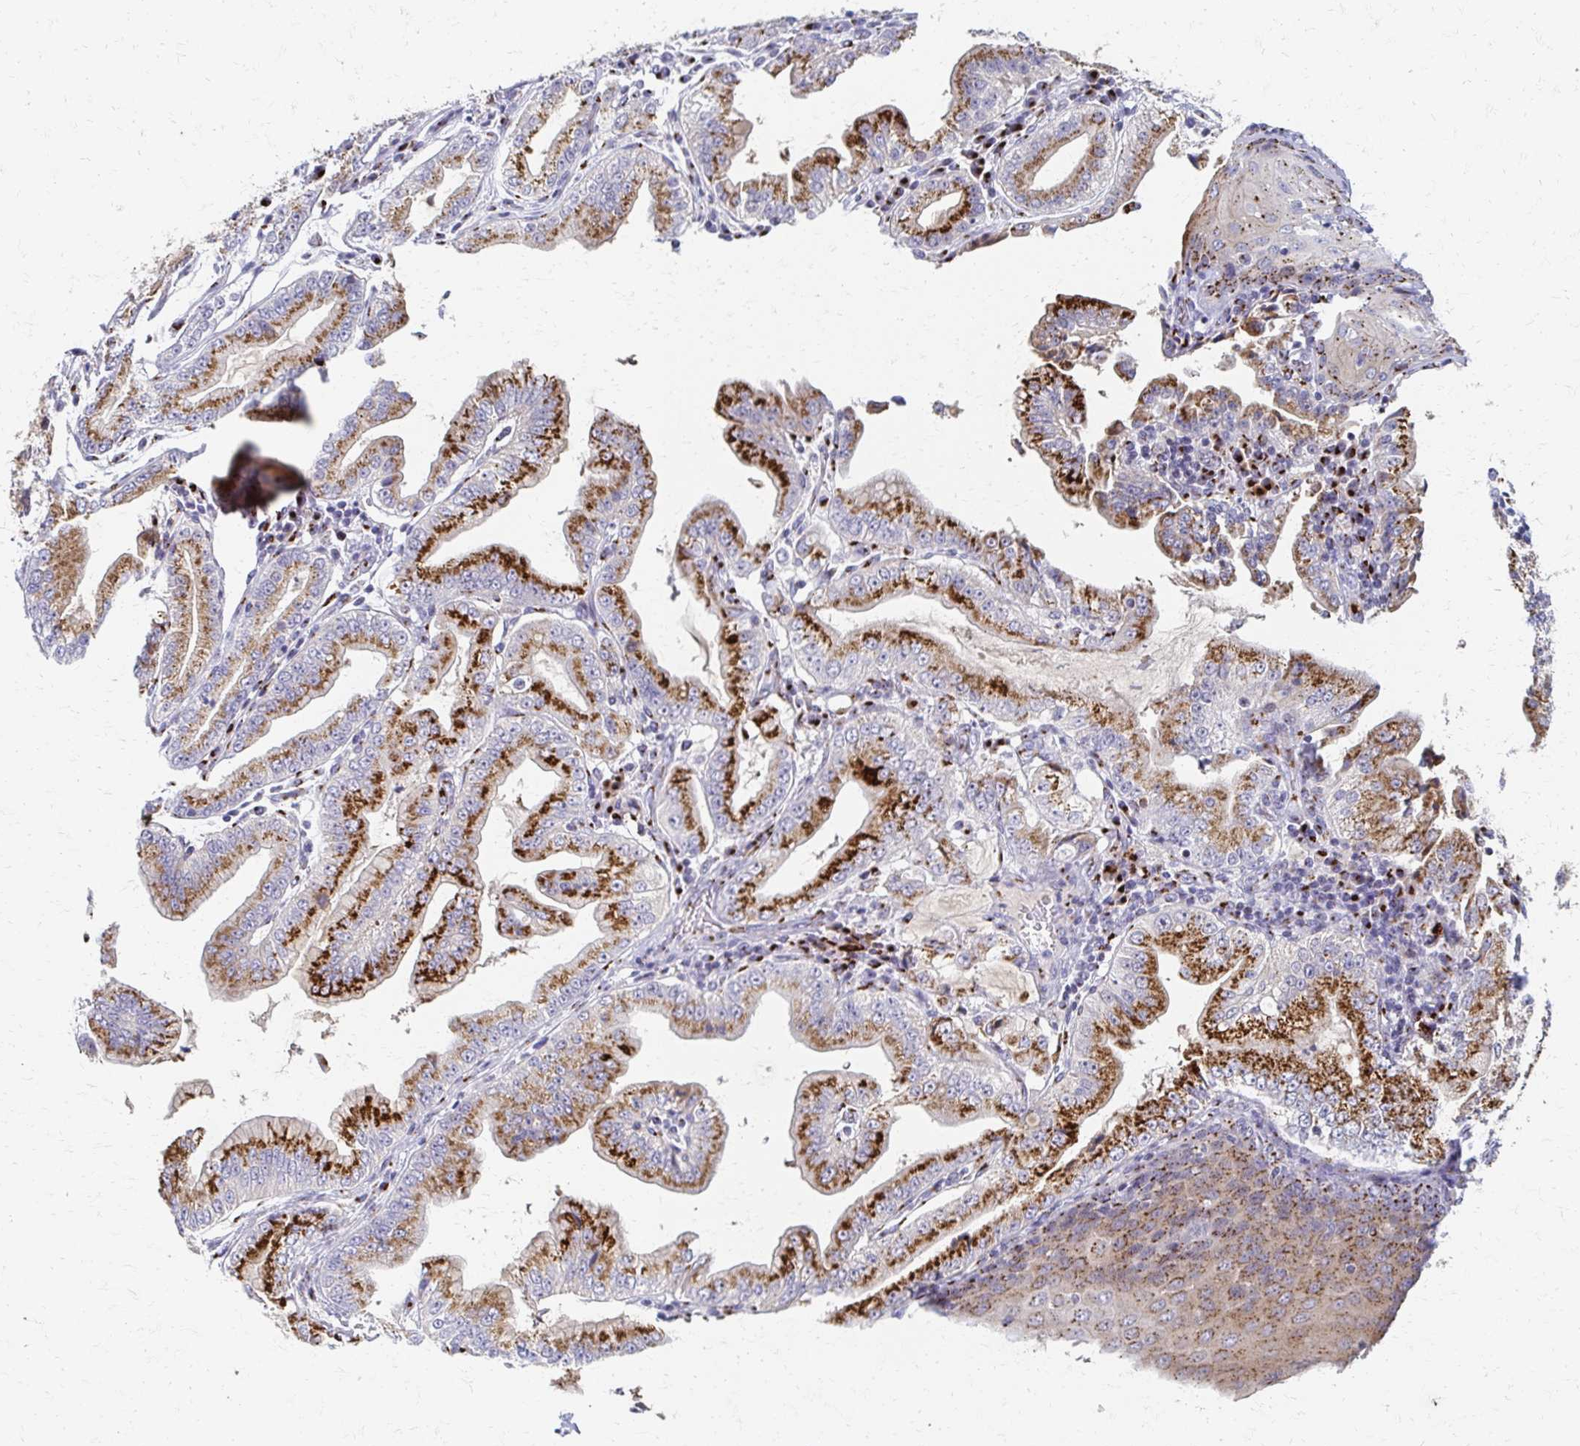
{"staining": {"intensity": "strong", "quantity": ">75%", "location": "cytoplasmic/membranous"}, "tissue": "stomach cancer", "cell_type": "Tumor cells", "image_type": "cancer", "snomed": [{"axis": "morphology", "description": "Adenocarcinoma, NOS"}, {"axis": "topography", "description": "Stomach, upper"}], "caption": "IHC histopathology image of human stomach cancer (adenocarcinoma) stained for a protein (brown), which reveals high levels of strong cytoplasmic/membranous expression in about >75% of tumor cells.", "gene": "TM9SF1", "patient": {"sex": "female", "age": 74}}